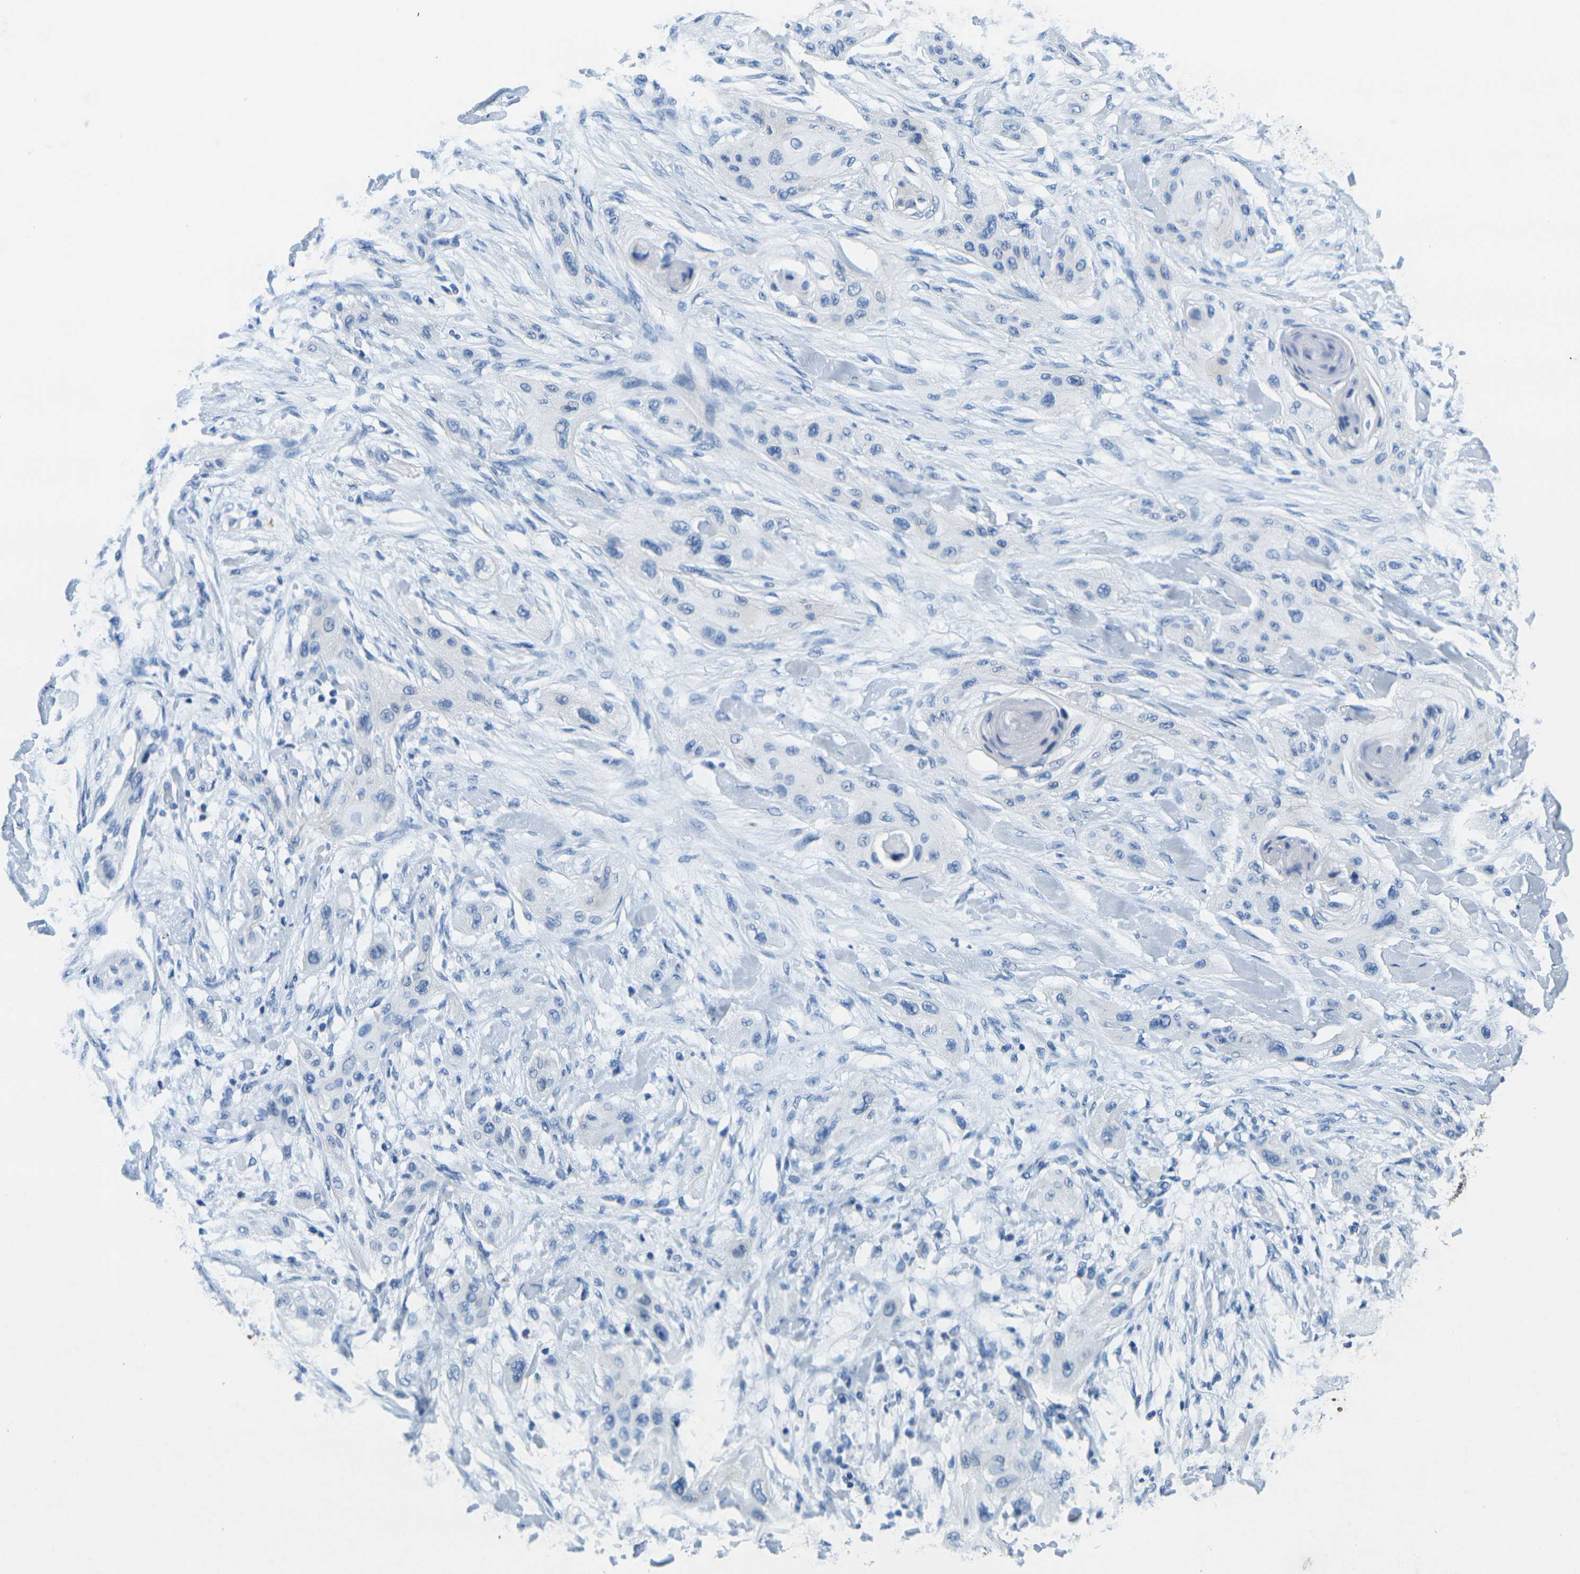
{"staining": {"intensity": "negative", "quantity": "none", "location": "none"}, "tissue": "lung cancer", "cell_type": "Tumor cells", "image_type": "cancer", "snomed": [{"axis": "morphology", "description": "Squamous cell carcinoma, NOS"}, {"axis": "topography", "description": "Lung"}], "caption": "Immunohistochemistry photomicrograph of neoplastic tissue: lung cancer stained with DAB (3,3'-diaminobenzidine) reveals no significant protein positivity in tumor cells.", "gene": "FAM3D", "patient": {"sex": "female", "age": 47}}